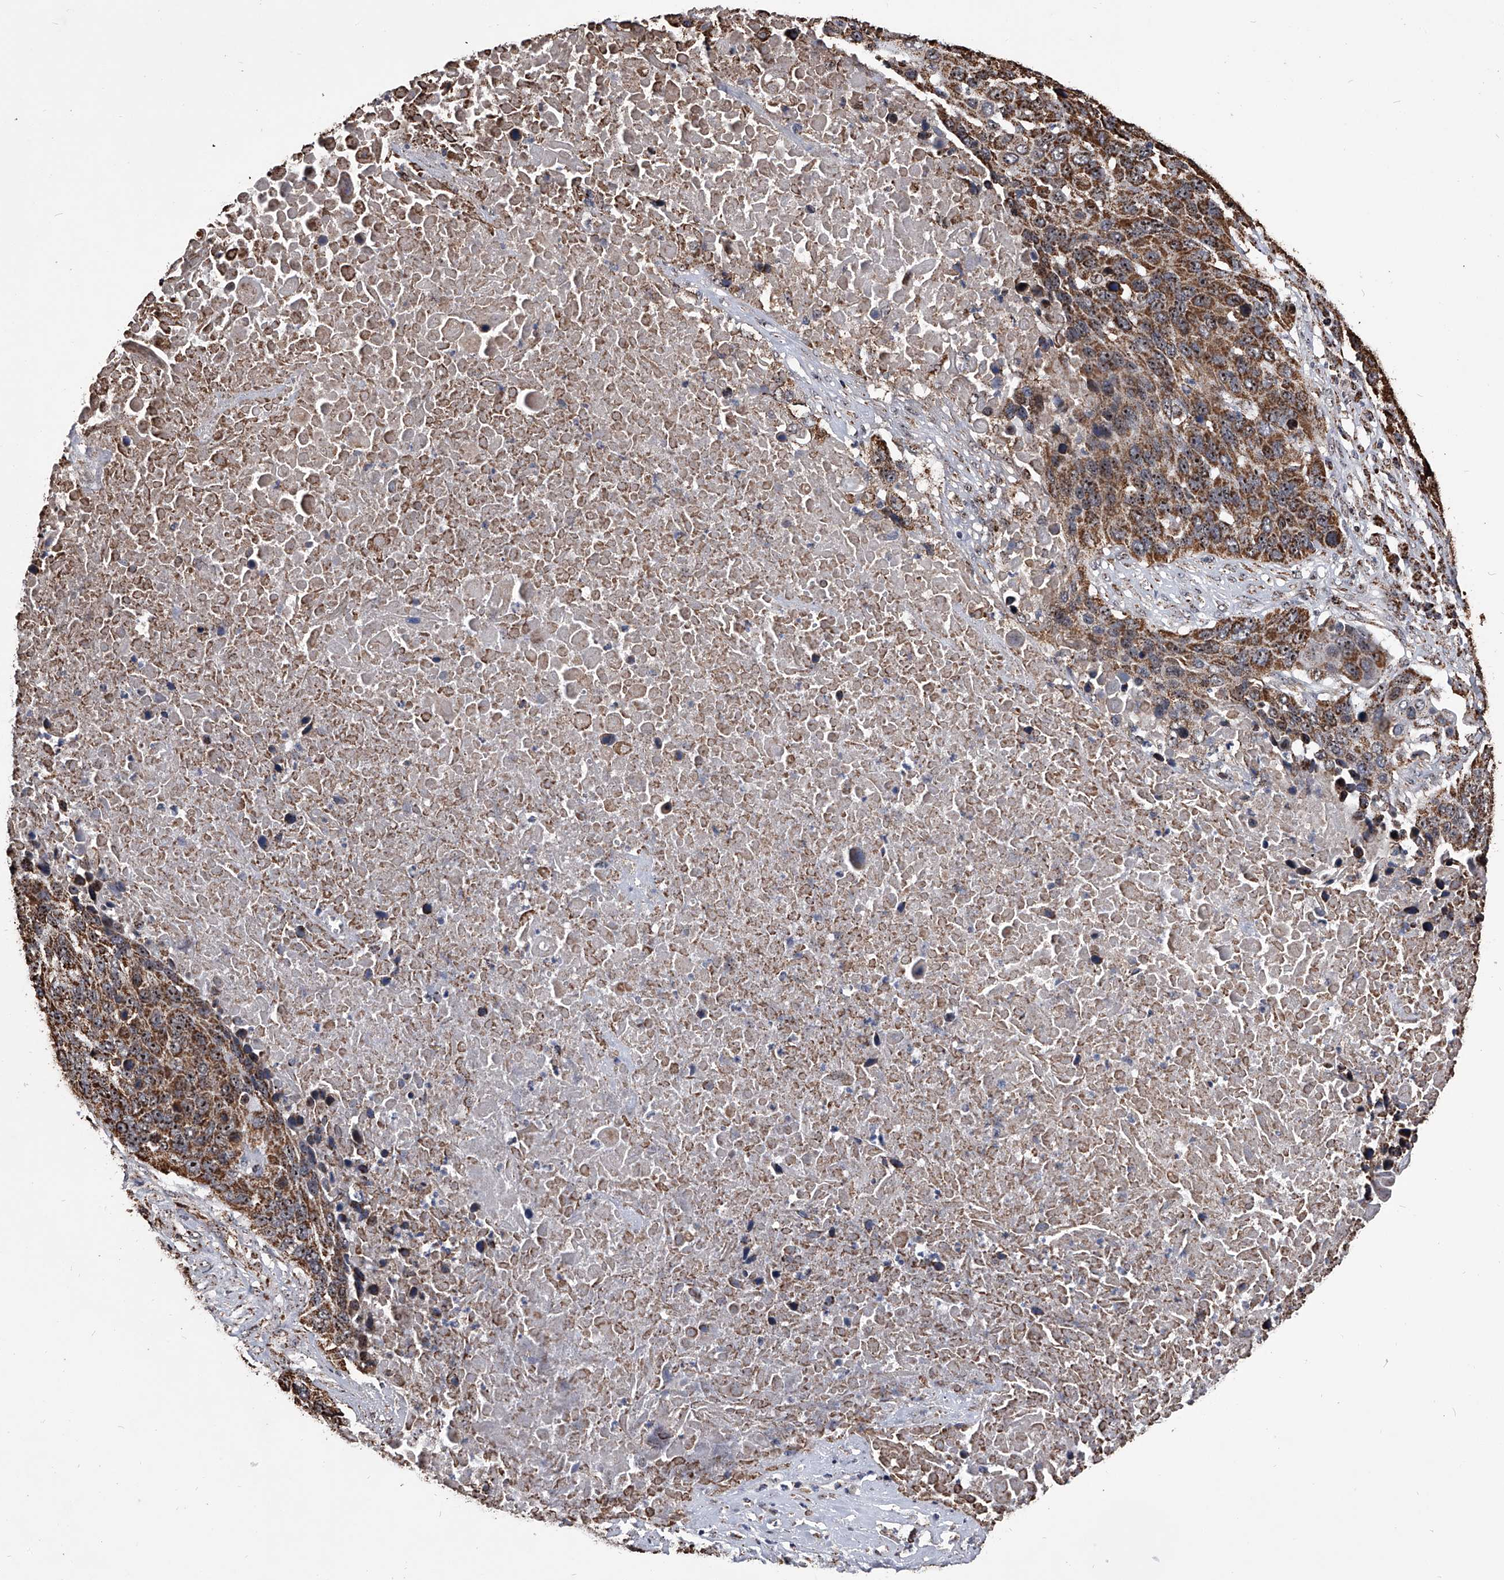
{"staining": {"intensity": "moderate", "quantity": ">75%", "location": "cytoplasmic/membranous"}, "tissue": "lung cancer", "cell_type": "Tumor cells", "image_type": "cancer", "snomed": [{"axis": "morphology", "description": "Squamous cell carcinoma, NOS"}, {"axis": "topography", "description": "Lung"}], "caption": "This histopathology image reveals immunohistochemistry (IHC) staining of lung cancer, with medium moderate cytoplasmic/membranous expression in about >75% of tumor cells.", "gene": "SMPDL3A", "patient": {"sex": "male", "age": 66}}